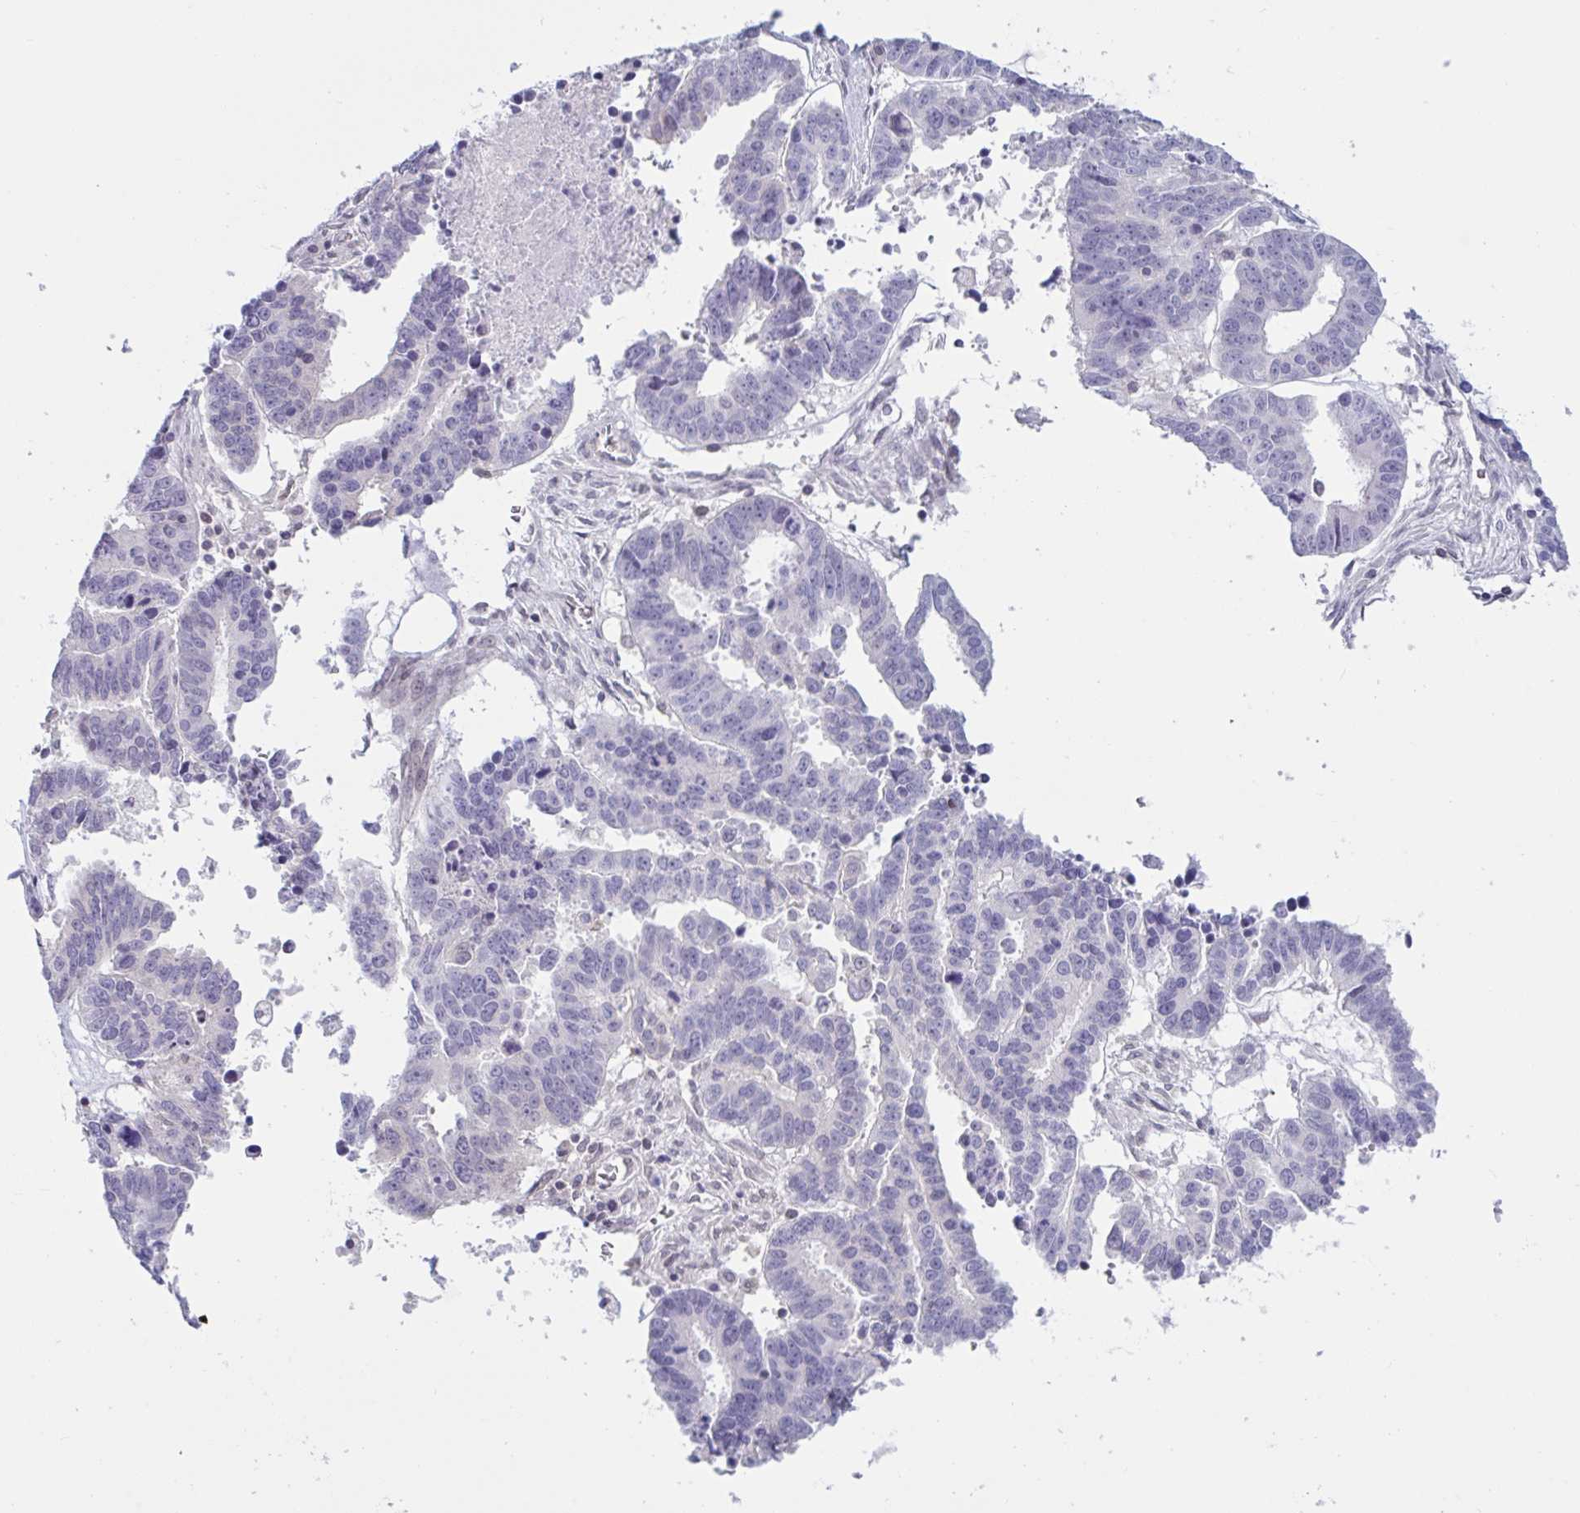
{"staining": {"intensity": "negative", "quantity": "none", "location": "none"}, "tissue": "ovarian cancer", "cell_type": "Tumor cells", "image_type": "cancer", "snomed": [{"axis": "morphology", "description": "Carcinoma, endometroid"}, {"axis": "morphology", "description": "Cystadenocarcinoma, serous, NOS"}, {"axis": "topography", "description": "Ovary"}], "caption": "Ovarian endometroid carcinoma was stained to show a protein in brown. There is no significant staining in tumor cells. (DAB immunohistochemistry (IHC) visualized using brightfield microscopy, high magnification).", "gene": "TANK", "patient": {"sex": "female", "age": 45}}